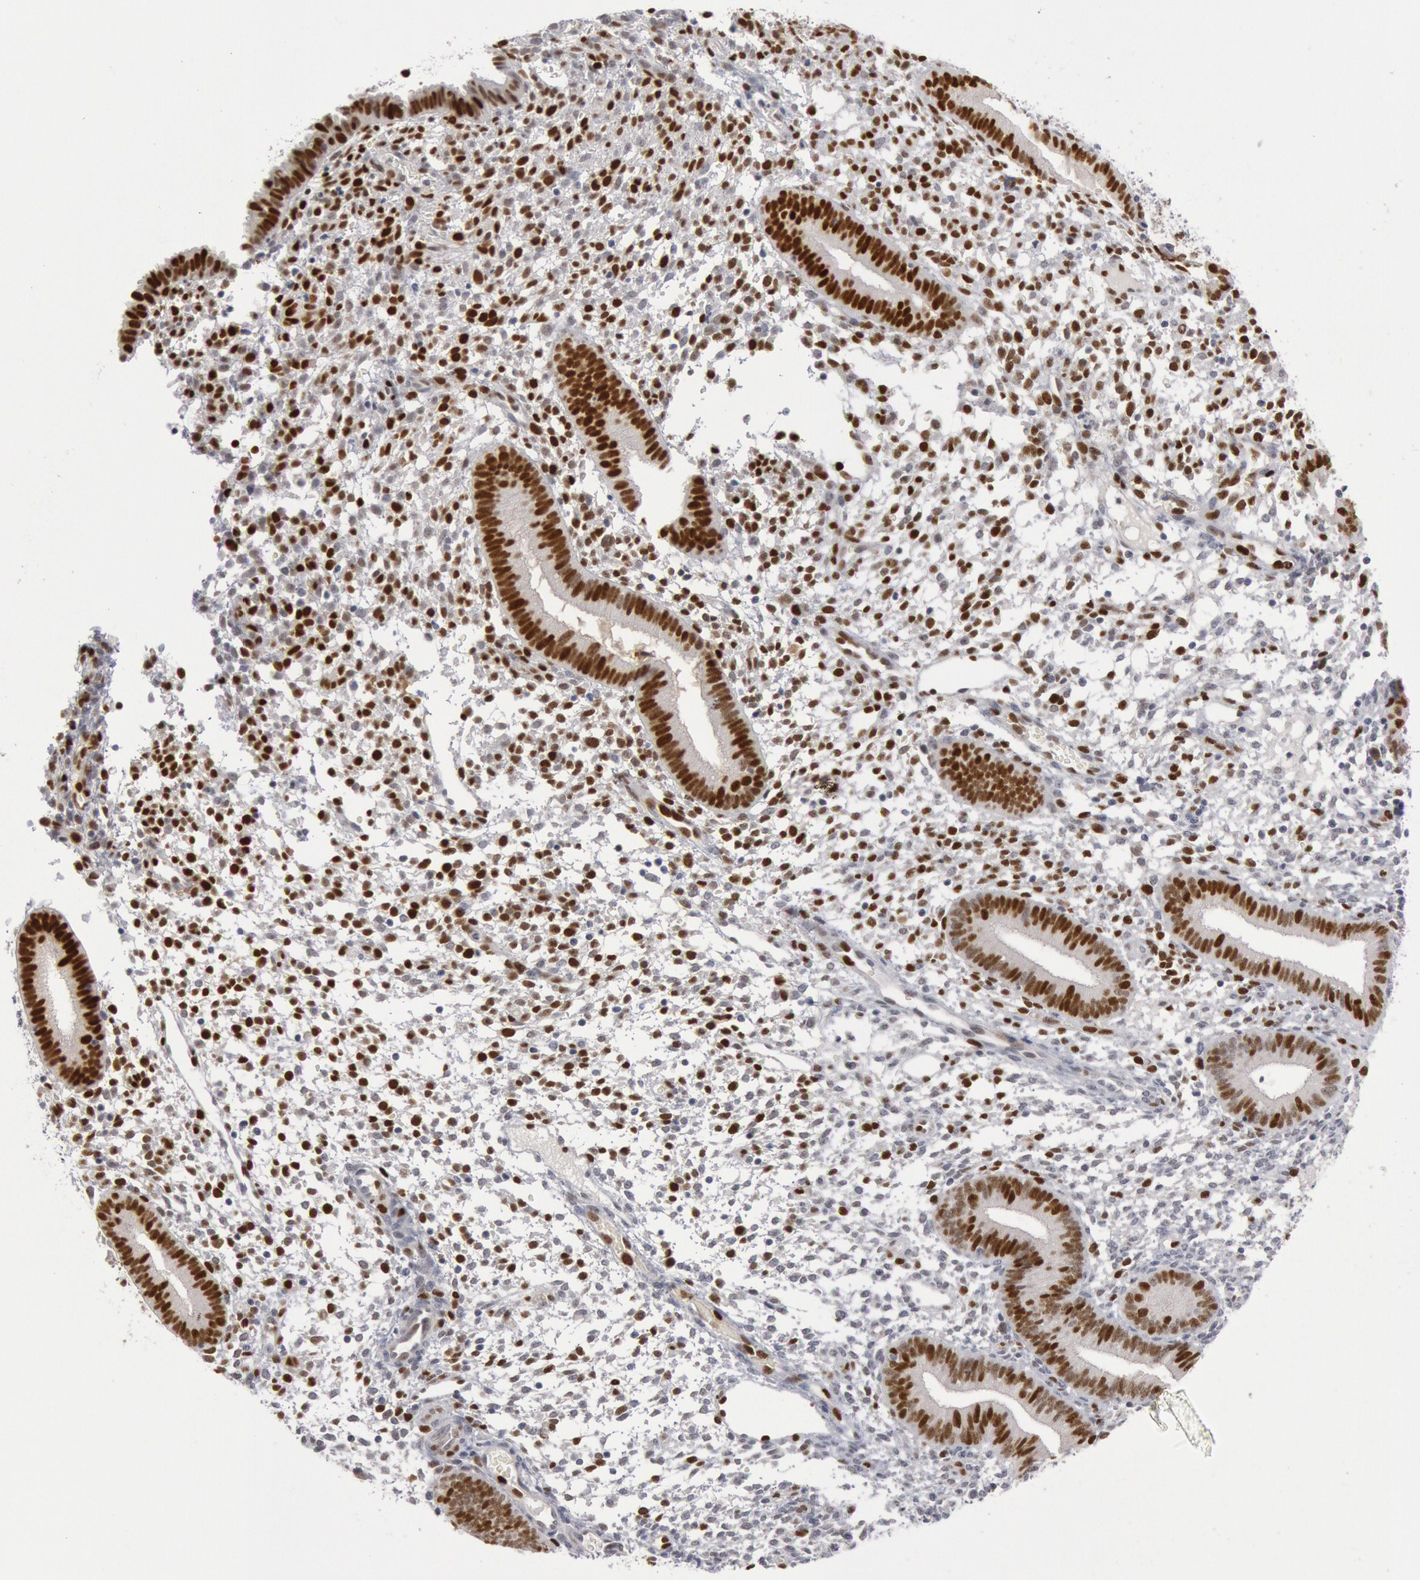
{"staining": {"intensity": "strong", "quantity": "25%-75%", "location": "nuclear"}, "tissue": "endometrium", "cell_type": "Cells in endometrial stroma", "image_type": "normal", "snomed": [{"axis": "morphology", "description": "Normal tissue, NOS"}, {"axis": "topography", "description": "Endometrium"}], "caption": "Strong nuclear staining for a protein is seen in about 25%-75% of cells in endometrial stroma of normal endometrium using immunohistochemistry (IHC).", "gene": "WDHD1", "patient": {"sex": "female", "age": 35}}